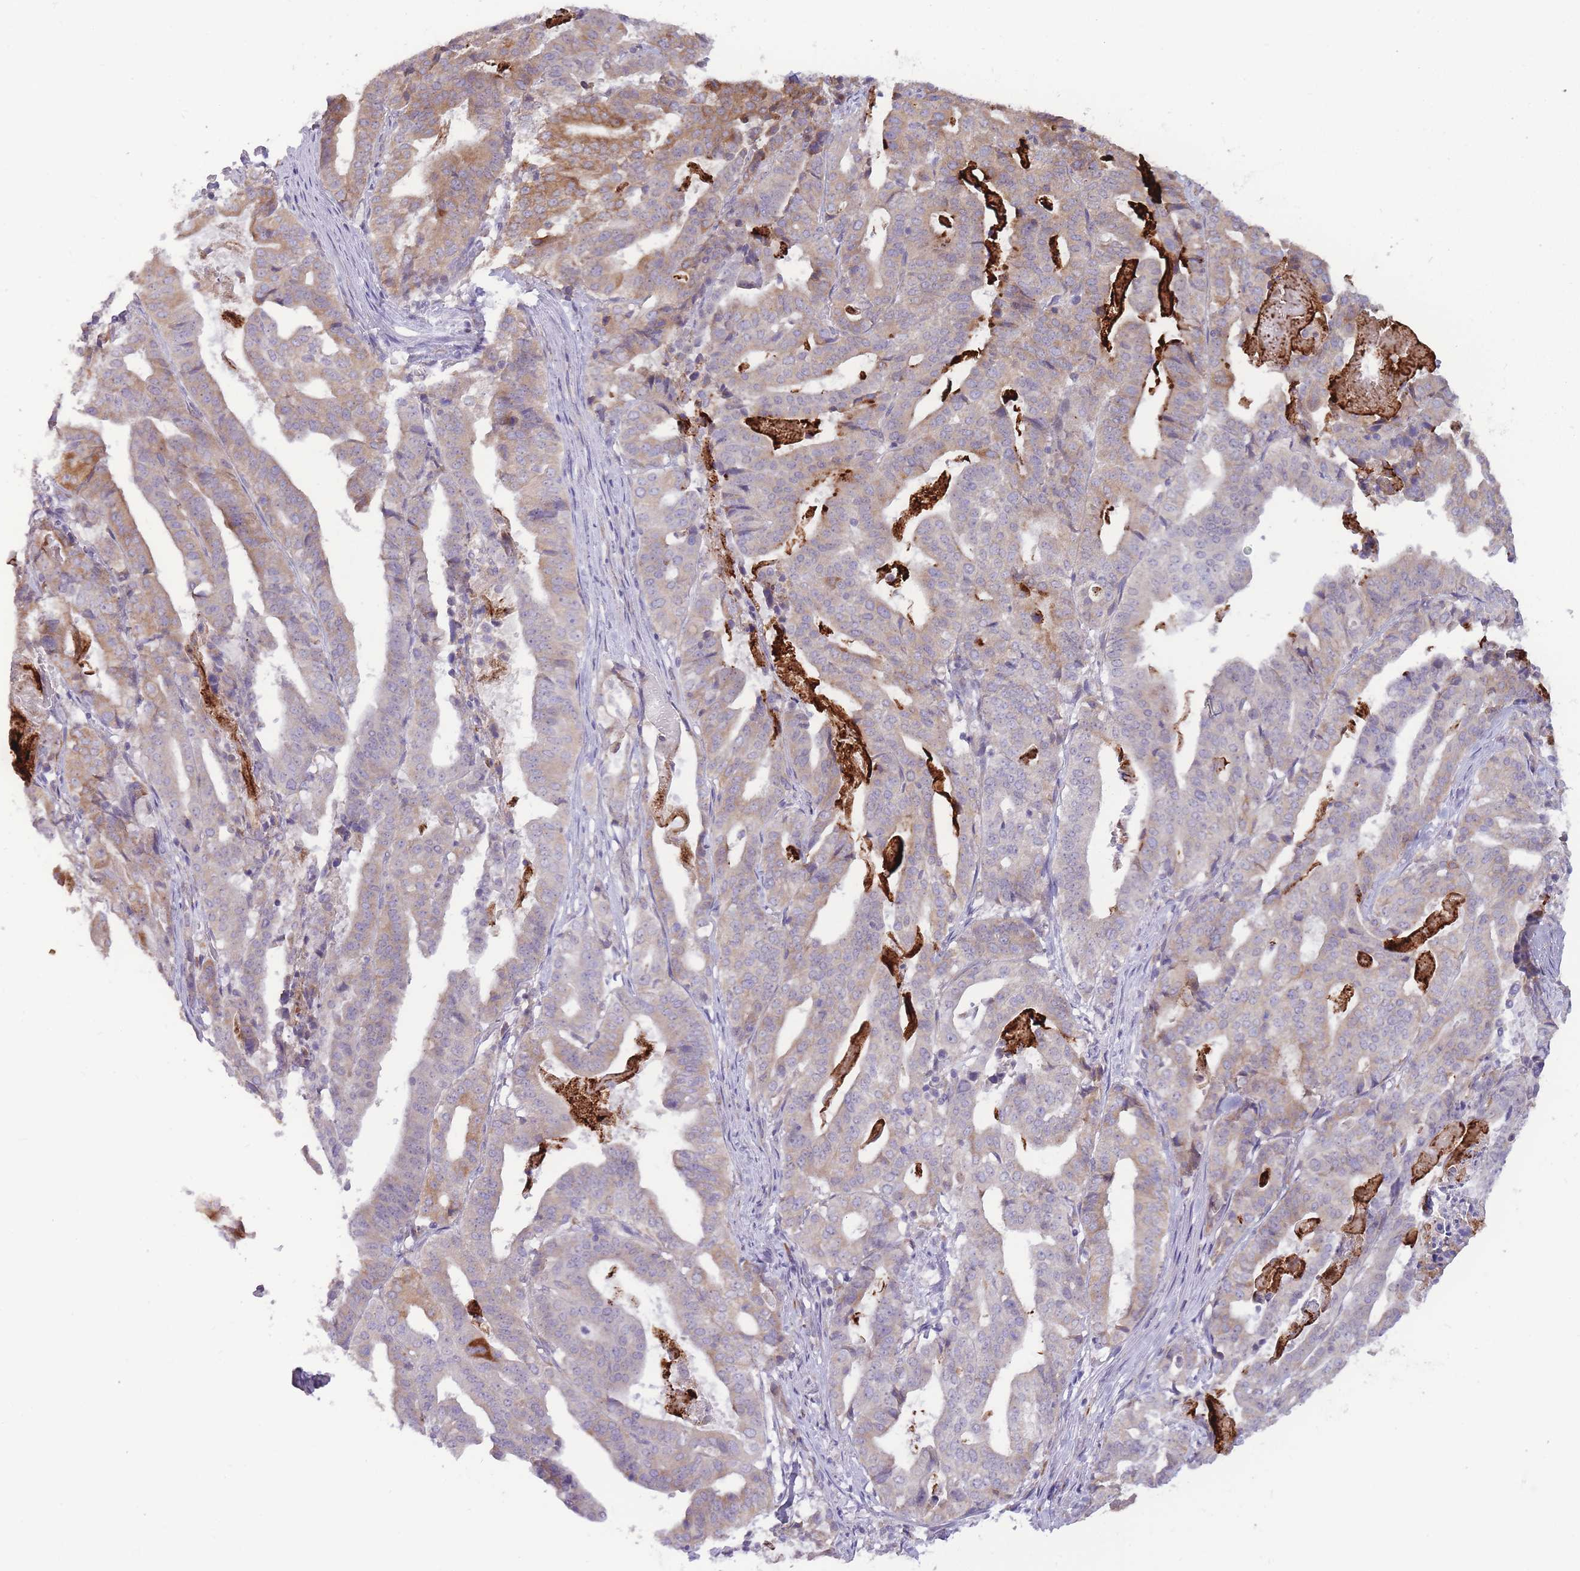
{"staining": {"intensity": "moderate", "quantity": "<25%", "location": "cytoplasmic/membranous"}, "tissue": "stomach cancer", "cell_type": "Tumor cells", "image_type": "cancer", "snomed": [{"axis": "morphology", "description": "Adenocarcinoma, NOS"}, {"axis": "topography", "description": "Stomach"}], "caption": "Immunohistochemistry photomicrograph of stomach cancer (adenocarcinoma) stained for a protein (brown), which demonstrates low levels of moderate cytoplasmic/membranous expression in approximately <25% of tumor cells.", "gene": "TRAPPC5", "patient": {"sex": "male", "age": 48}}